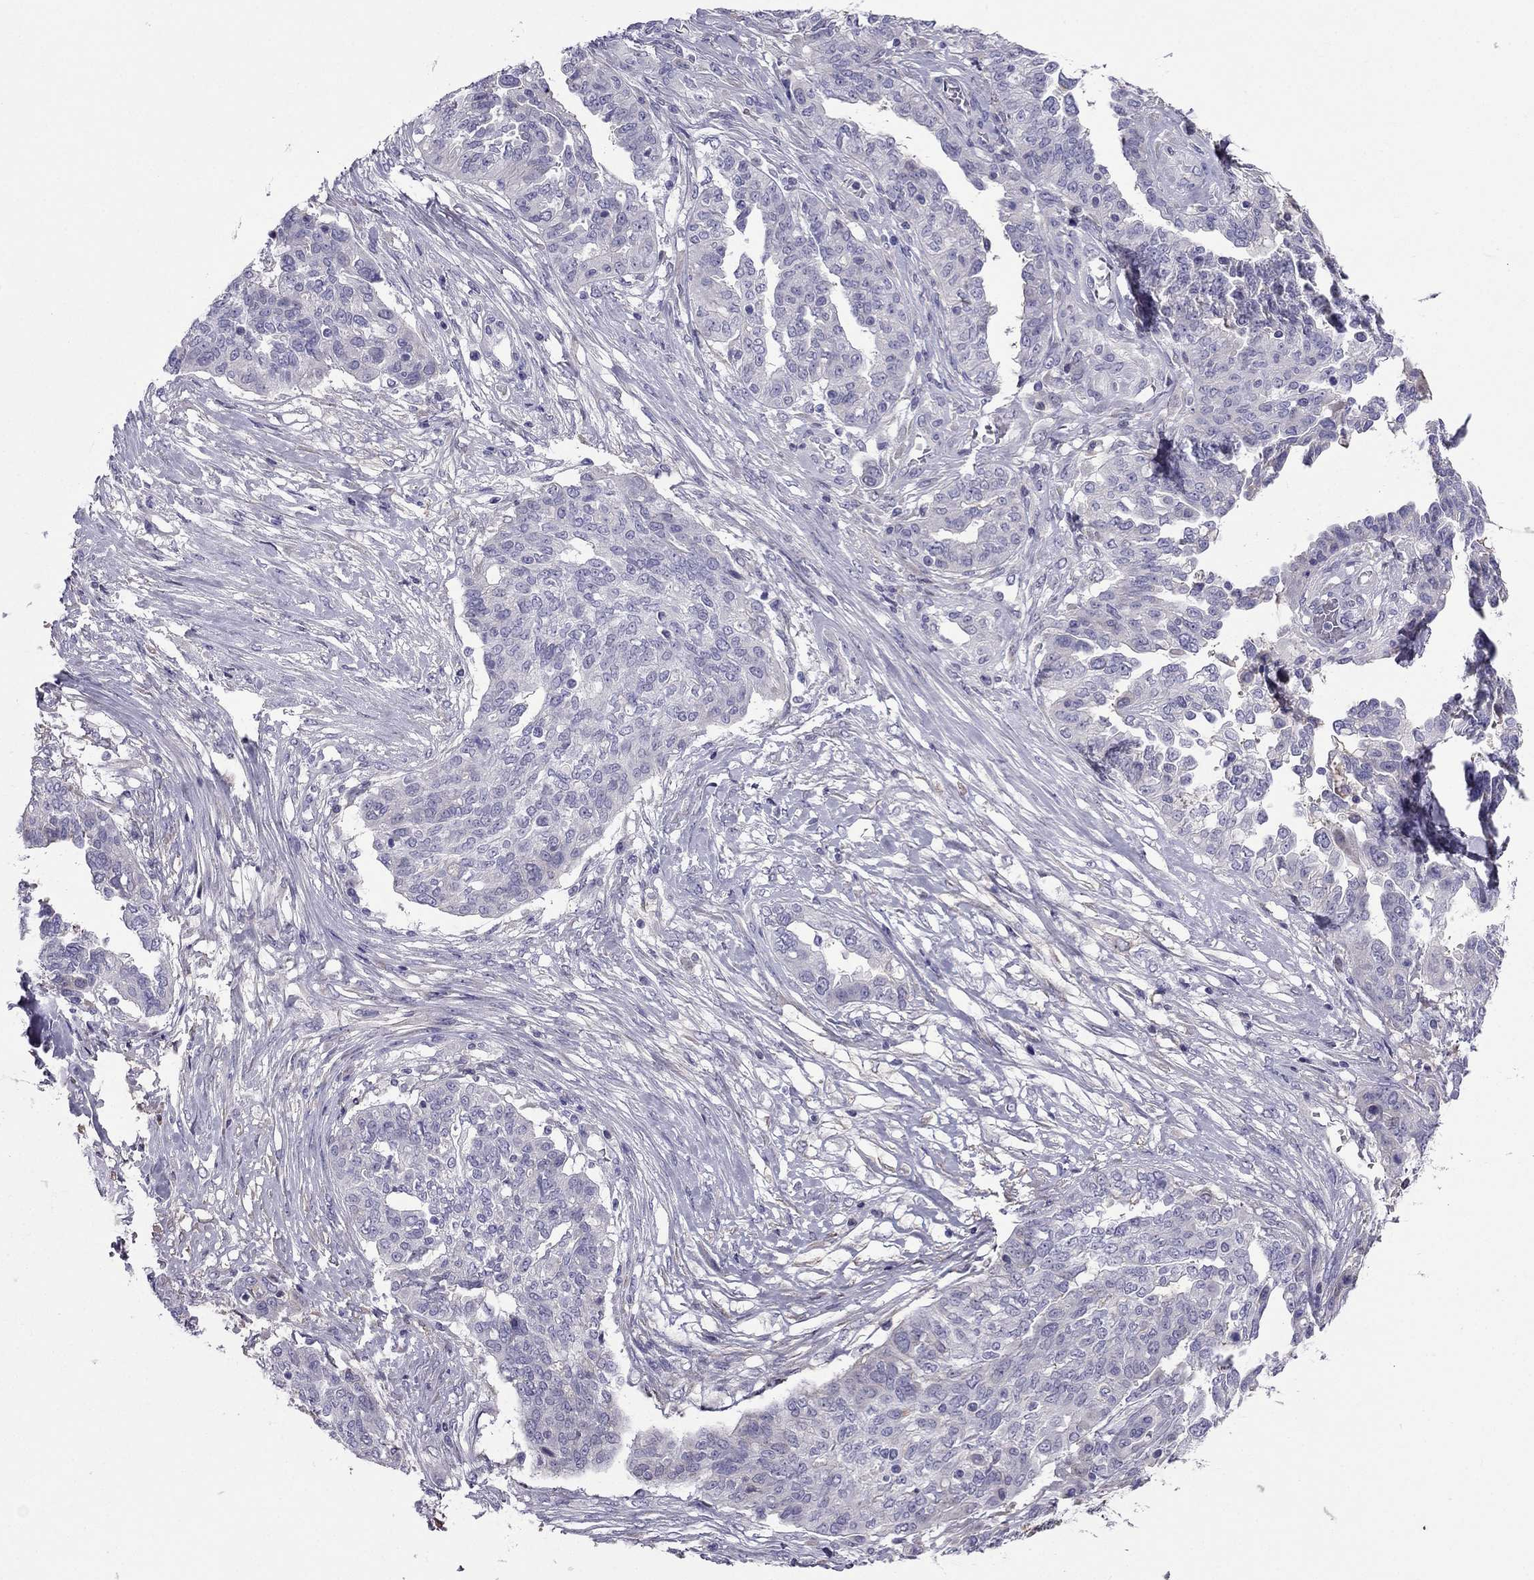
{"staining": {"intensity": "negative", "quantity": "none", "location": "none"}, "tissue": "ovarian cancer", "cell_type": "Tumor cells", "image_type": "cancer", "snomed": [{"axis": "morphology", "description": "Cystadenocarcinoma, serous, NOS"}, {"axis": "topography", "description": "Ovary"}], "caption": "Human ovarian serous cystadenocarcinoma stained for a protein using immunohistochemistry (IHC) demonstrates no positivity in tumor cells.", "gene": "TBC1D21", "patient": {"sex": "female", "age": 67}}